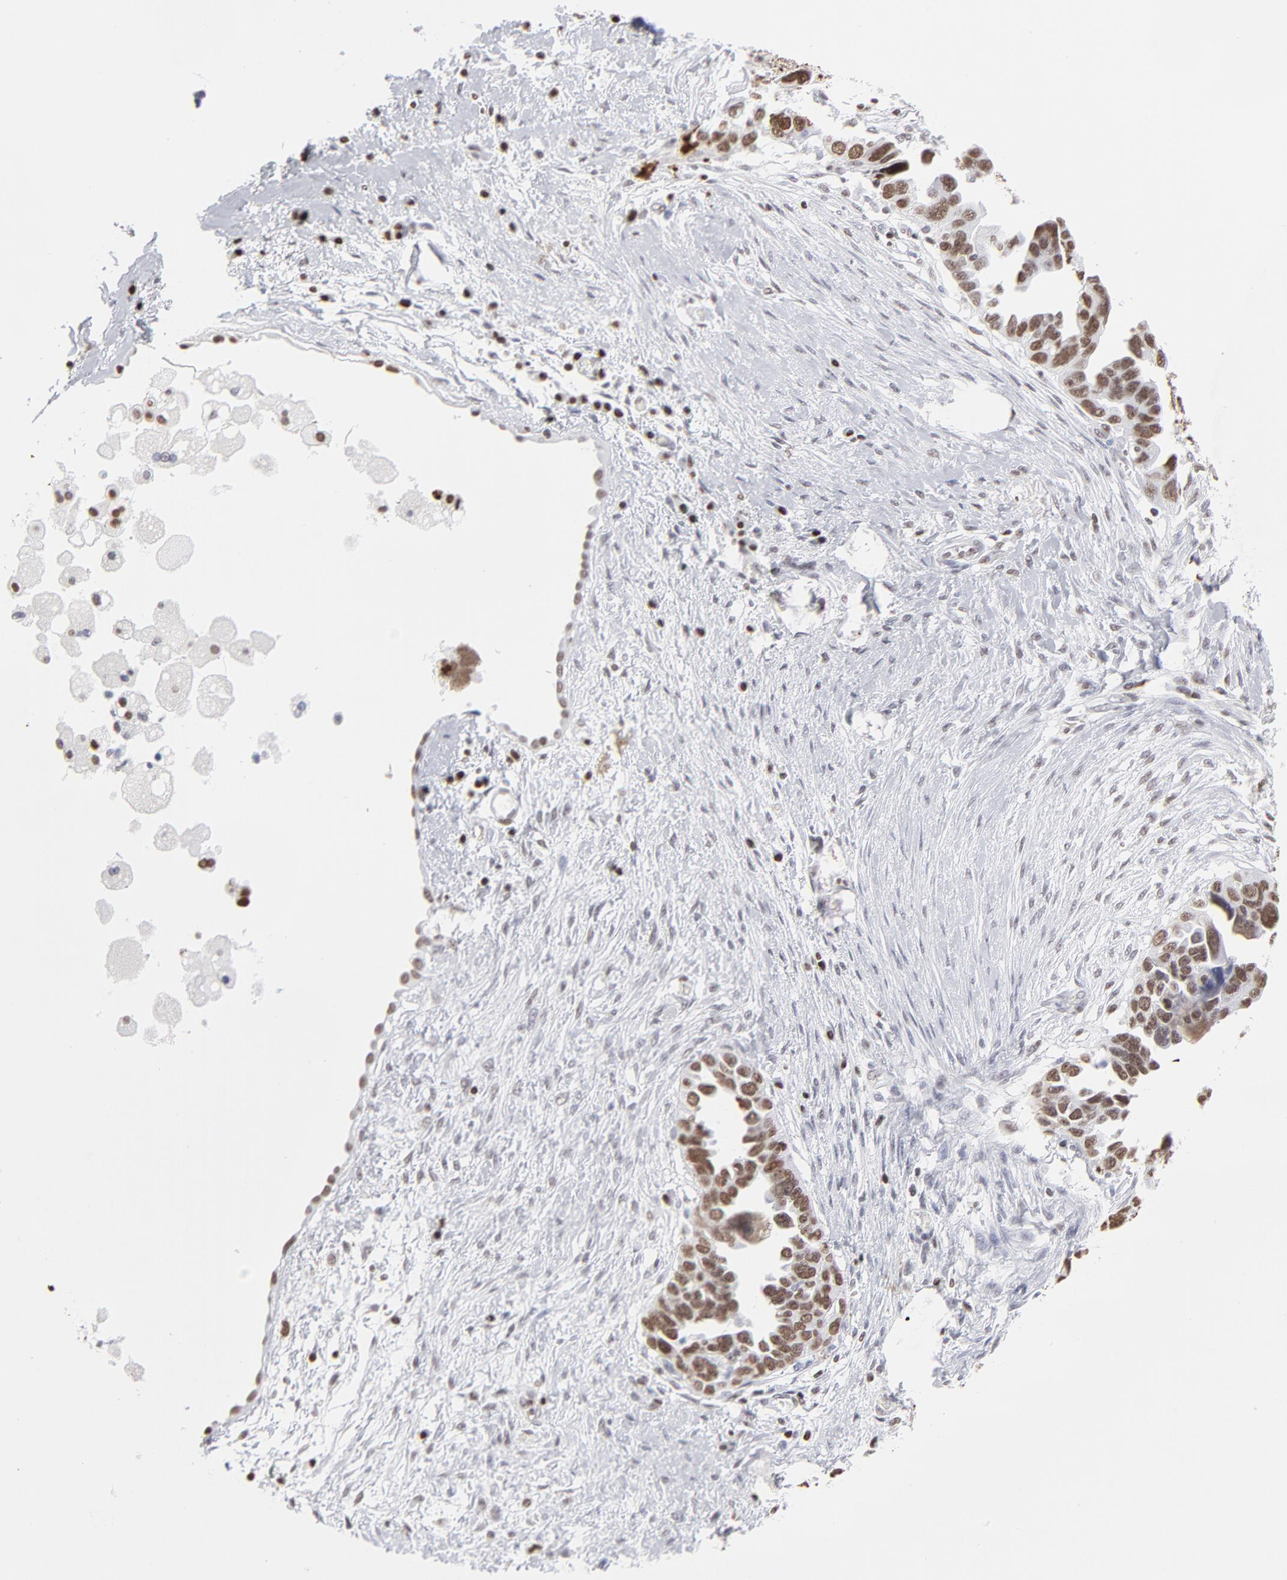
{"staining": {"intensity": "strong", "quantity": "25%-75%", "location": "nuclear"}, "tissue": "ovarian cancer", "cell_type": "Tumor cells", "image_type": "cancer", "snomed": [{"axis": "morphology", "description": "Cystadenocarcinoma, serous, NOS"}, {"axis": "topography", "description": "Ovary"}], "caption": "This is an image of immunohistochemistry staining of ovarian serous cystadenocarcinoma, which shows strong staining in the nuclear of tumor cells.", "gene": "PARP1", "patient": {"sex": "female", "age": 63}}